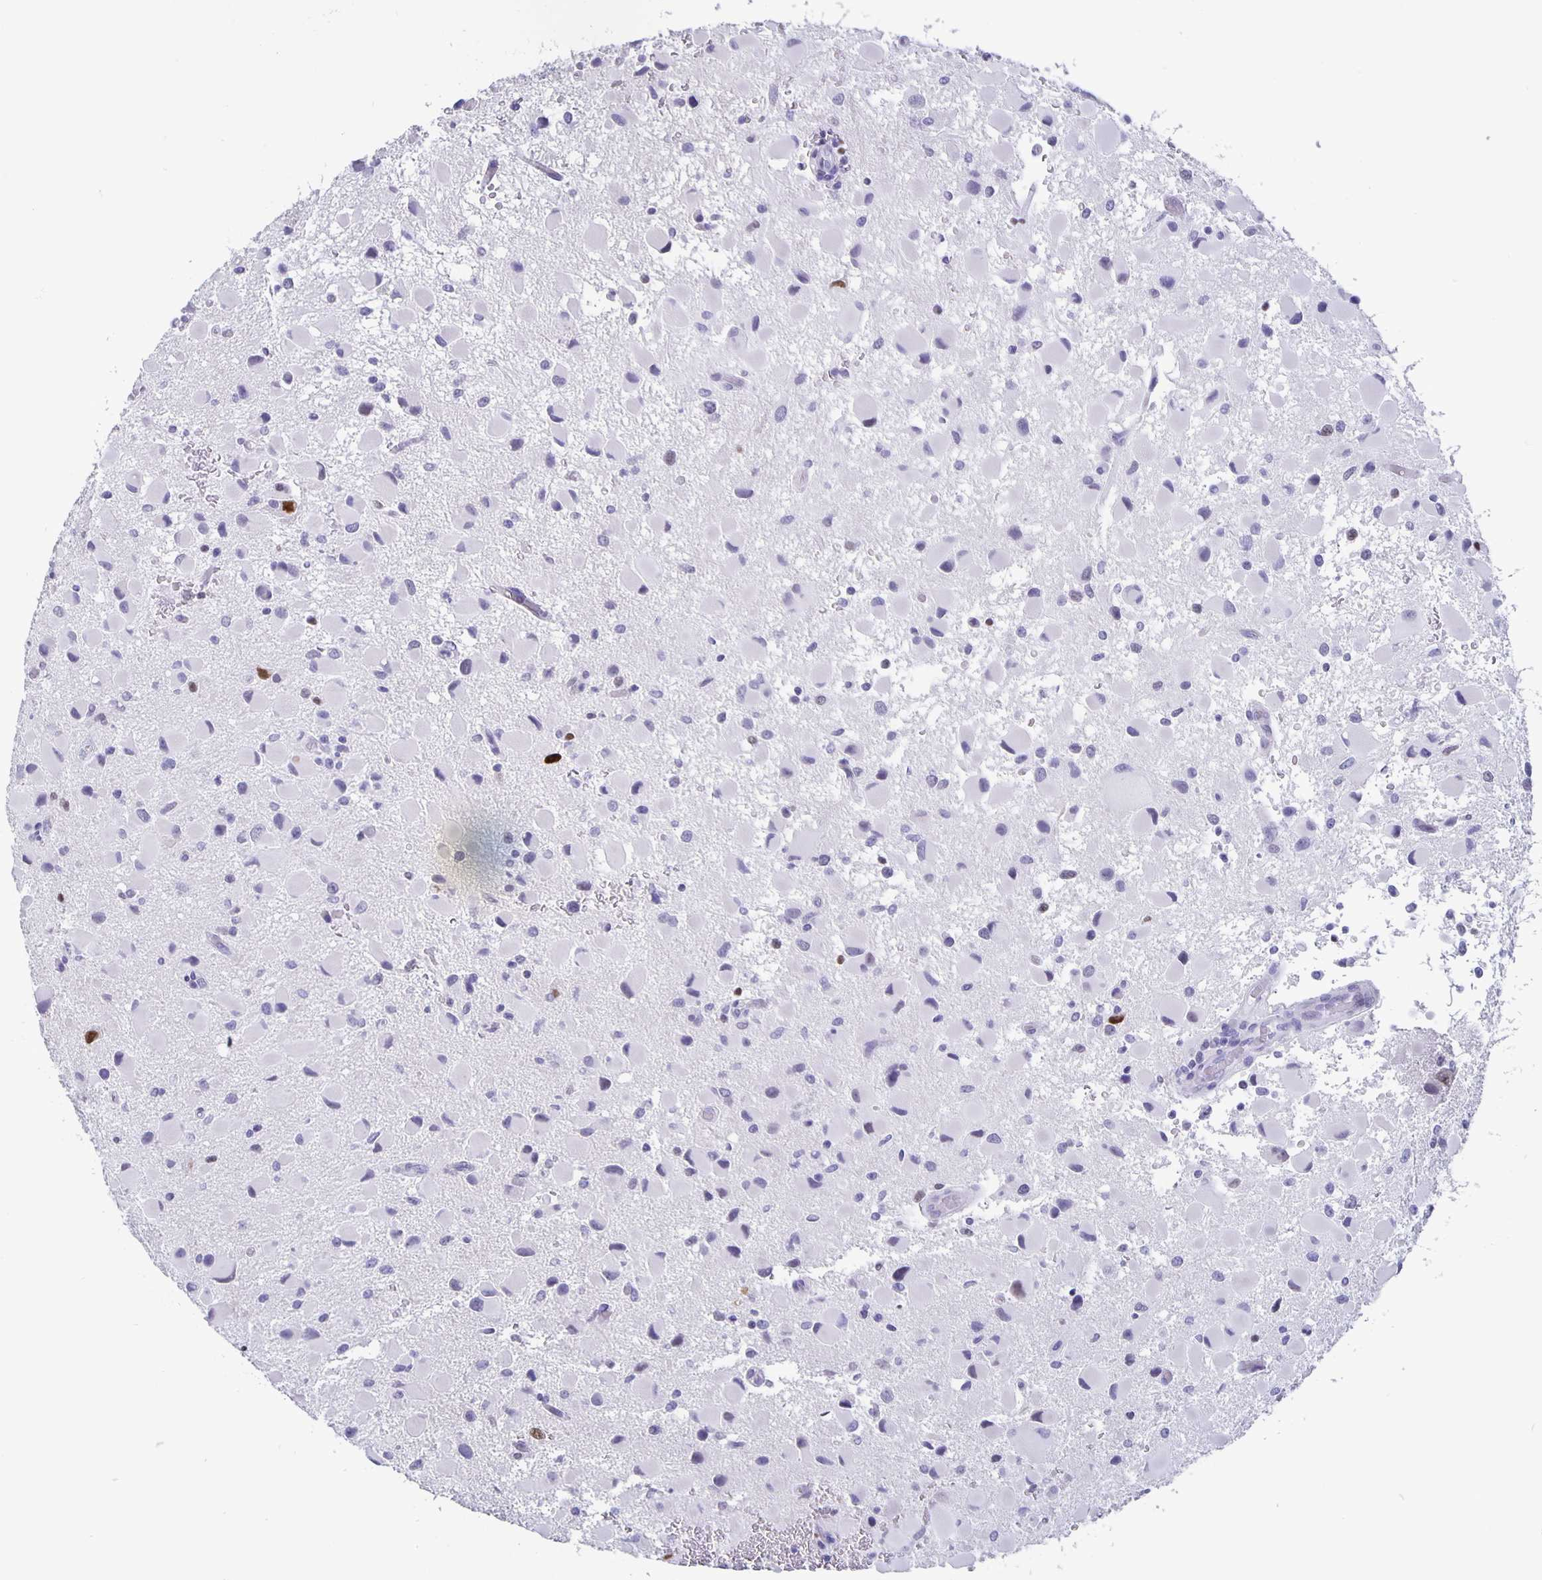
{"staining": {"intensity": "negative", "quantity": "none", "location": "none"}, "tissue": "glioma", "cell_type": "Tumor cells", "image_type": "cancer", "snomed": [{"axis": "morphology", "description": "Glioma, malignant, Low grade"}, {"axis": "topography", "description": "Brain"}], "caption": "Histopathology image shows no significant protein staining in tumor cells of malignant glioma (low-grade). (DAB immunohistochemistry visualized using brightfield microscopy, high magnification).", "gene": "SATB2", "patient": {"sex": "female", "age": 32}}